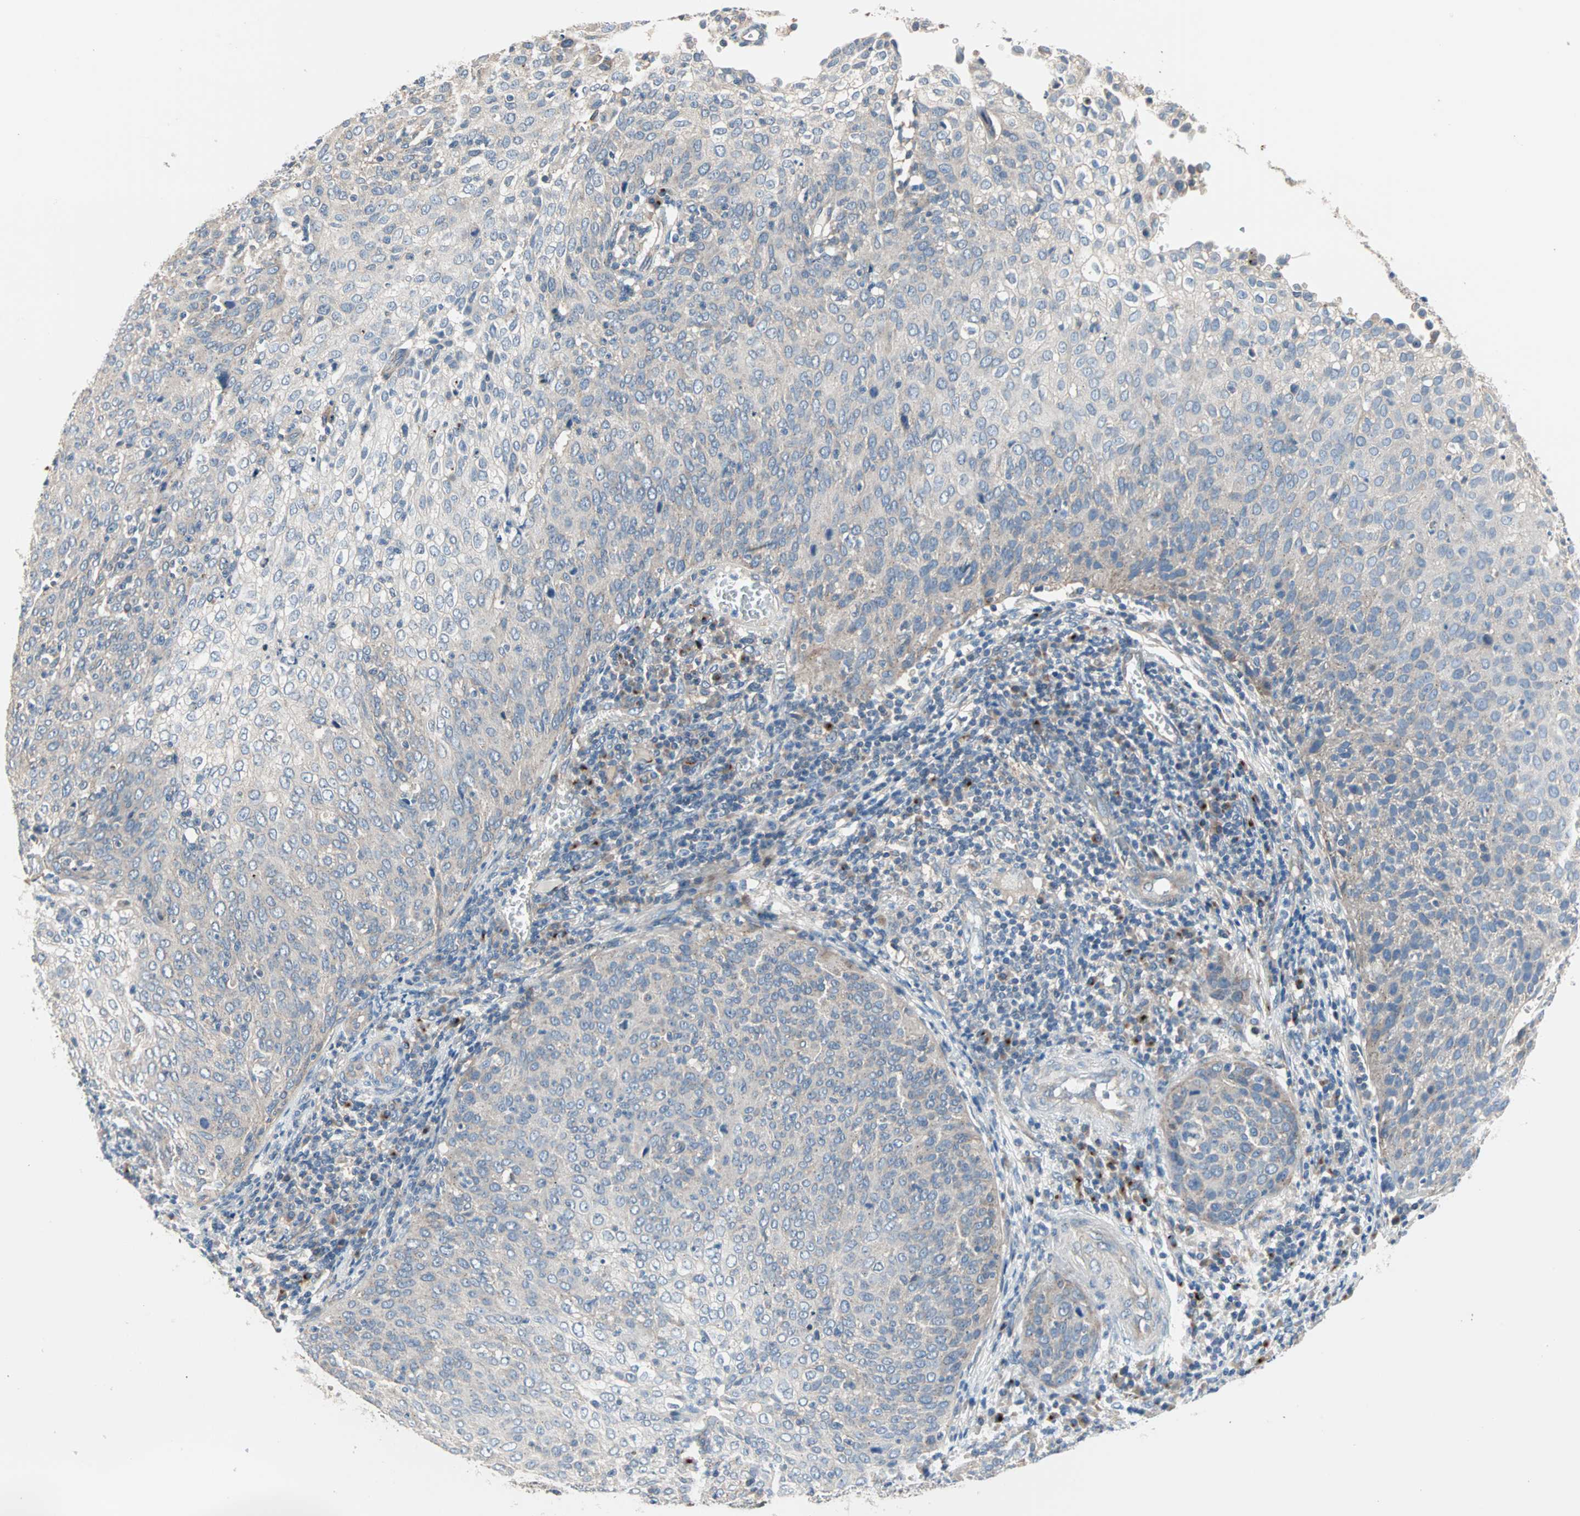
{"staining": {"intensity": "weak", "quantity": "<25%", "location": "cytoplasmic/membranous"}, "tissue": "cervical cancer", "cell_type": "Tumor cells", "image_type": "cancer", "snomed": [{"axis": "morphology", "description": "Squamous cell carcinoma, NOS"}, {"axis": "topography", "description": "Cervix"}], "caption": "Immunohistochemistry (IHC) histopathology image of neoplastic tissue: human squamous cell carcinoma (cervical) stained with DAB (3,3'-diaminobenzidine) shows no significant protein positivity in tumor cells.", "gene": "PDE8A", "patient": {"sex": "female", "age": 38}}